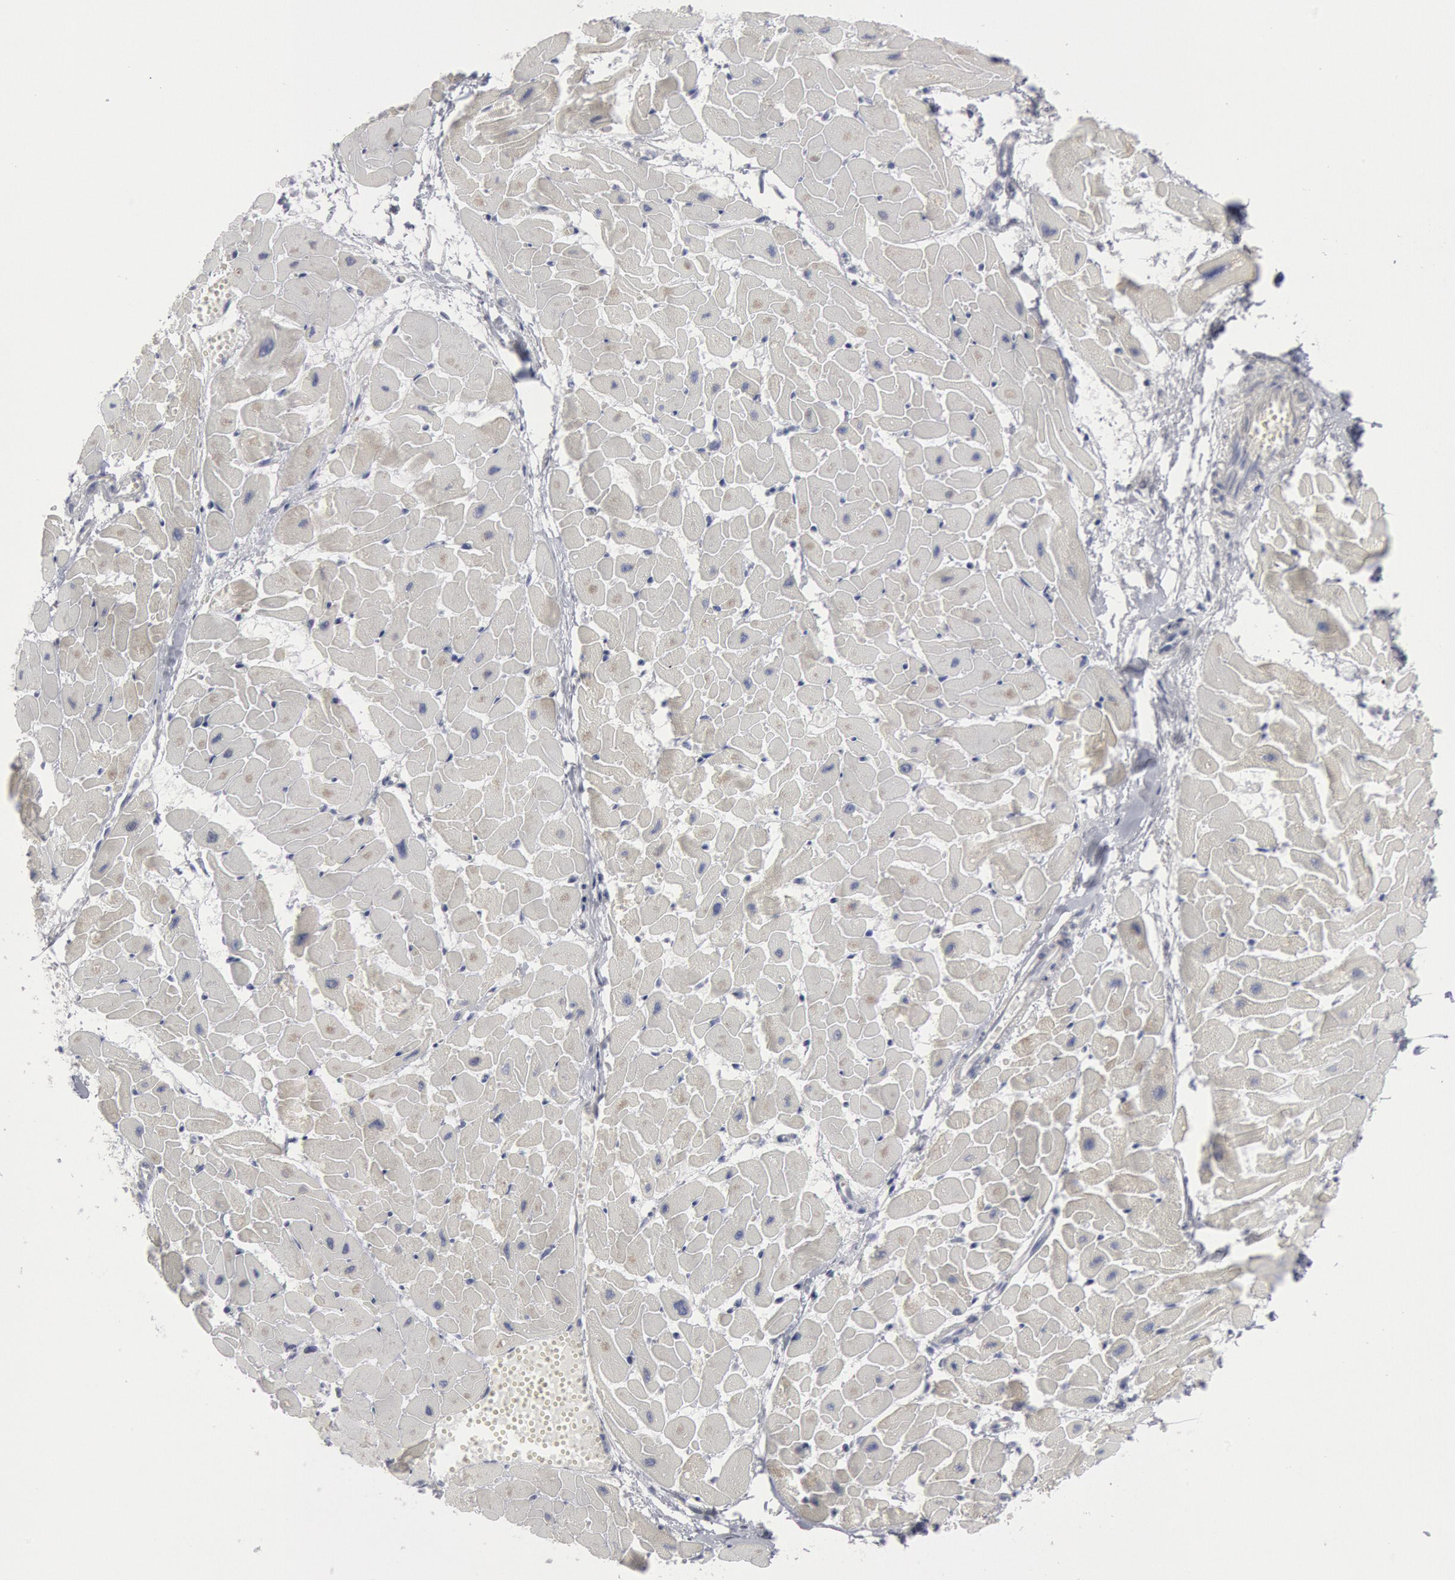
{"staining": {"intensity": "weak", "quantity": "<25%", "location": "cytoplasmic/membranous"}, "tissue": "heart muscle", "cell_type": "Cardiomyocytes", "image_type": "normal", "snomed": [{"axis": "morphology", "description": "Normal tissue, NOS"}, {"axis": "topography", "description": "Heart"}], "caption": "IHC photomicrograph of normal heart muscle: human heart muscle stained with DAB exhibits no significant protein positivity in cardiomyocytes. Nuclei are stained in blue.", "gene": "DMC1", "patient": {"sex": "female", "age": 19}}